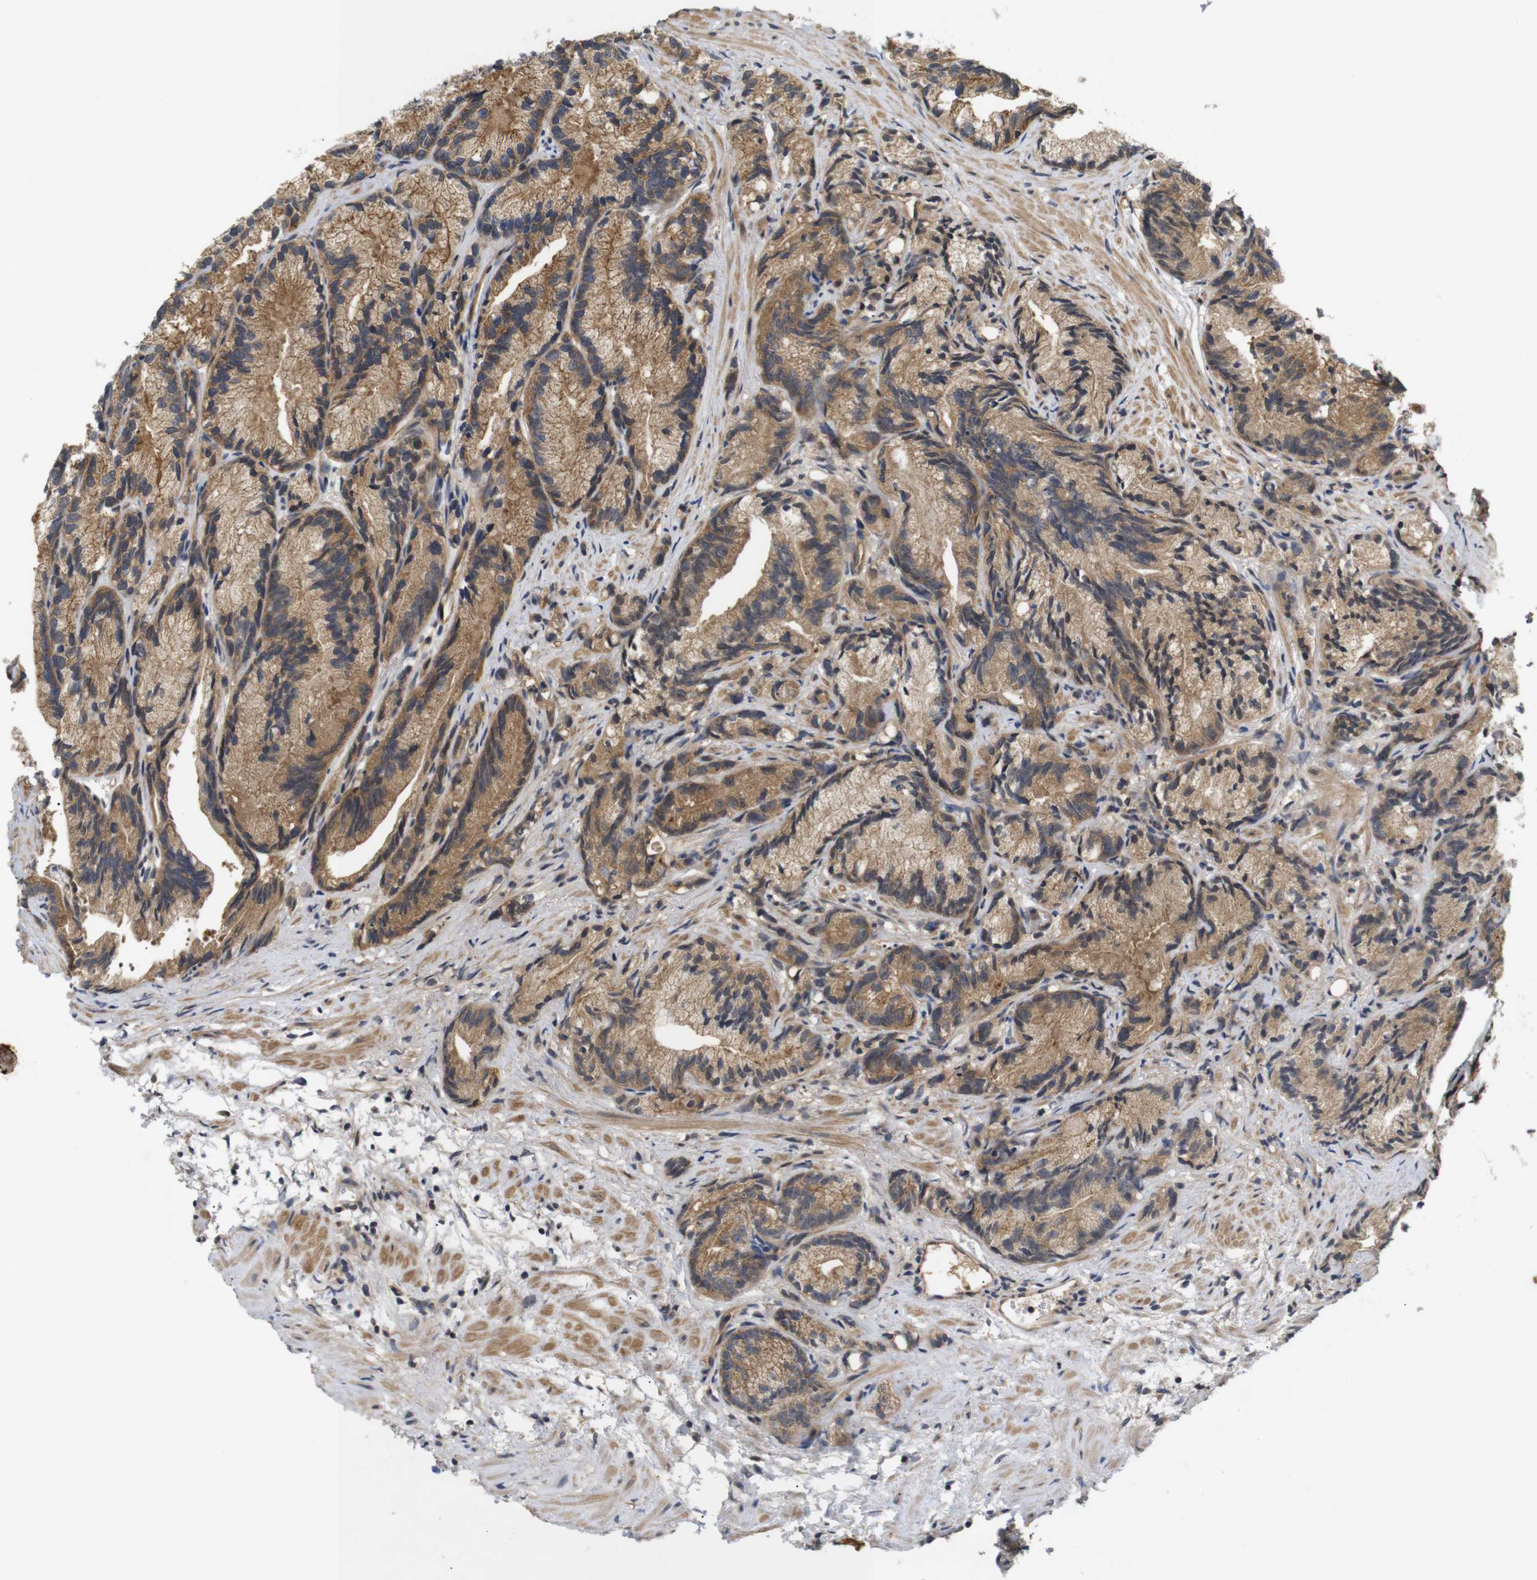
{"staining": {"intensity": "moderate", "quantity": ">75%", "location": "cytoplasmic/membranous"}, "tissue": "prostate cancer", "cell_type": "Tumor cells", "image_type": "cancer", "snomed": [{"axis": "morphology", "description": "Adenocarcinoma, Low grade"}, {"axis": "topography", "description": "Prostate"}], "caption": "Moderate cytoplasmic/membranous protein expression is present in approximately >75% of tumor cells in low-grade adenocarcinoma (prostate).", "gene": "RIPK1", "patient": {"sex": "male", "age": 89}}